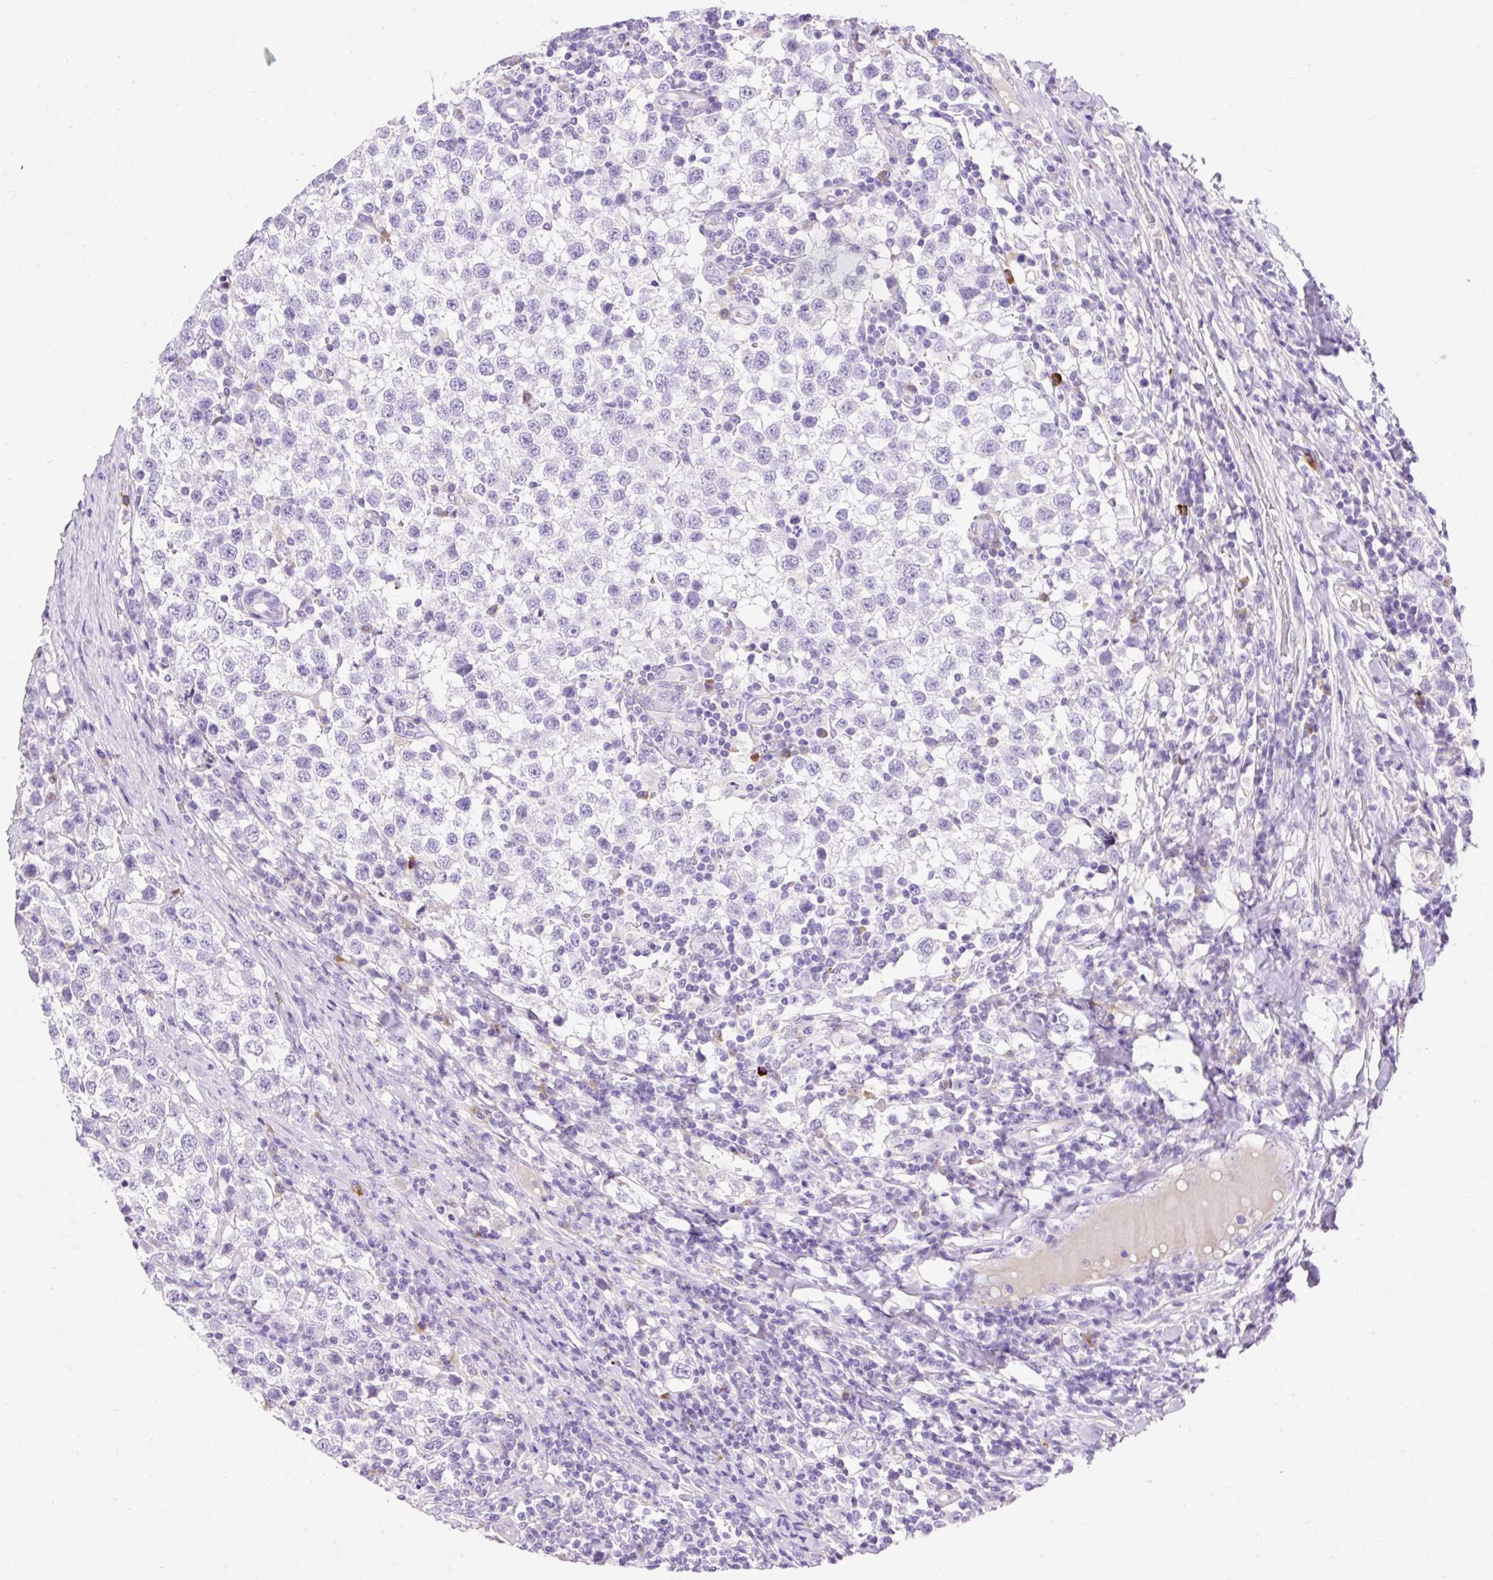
{"staining": {"intensity": "negative", "quantity": "none", "location": "none"}, "tissue": "testis cancer", "cell_type": "Tumor cells", "image_type": "cancer", "snomed": [{"axis": "morphology", "description": "Seminoma, NOS"}, {"axis": "topography", "description": "Testis"}], "caption": "An image of human testis seminoma is negative for staining in tumor cells.", "gene": "HEXB", "patient": {"sex": "male", "age": 34}}